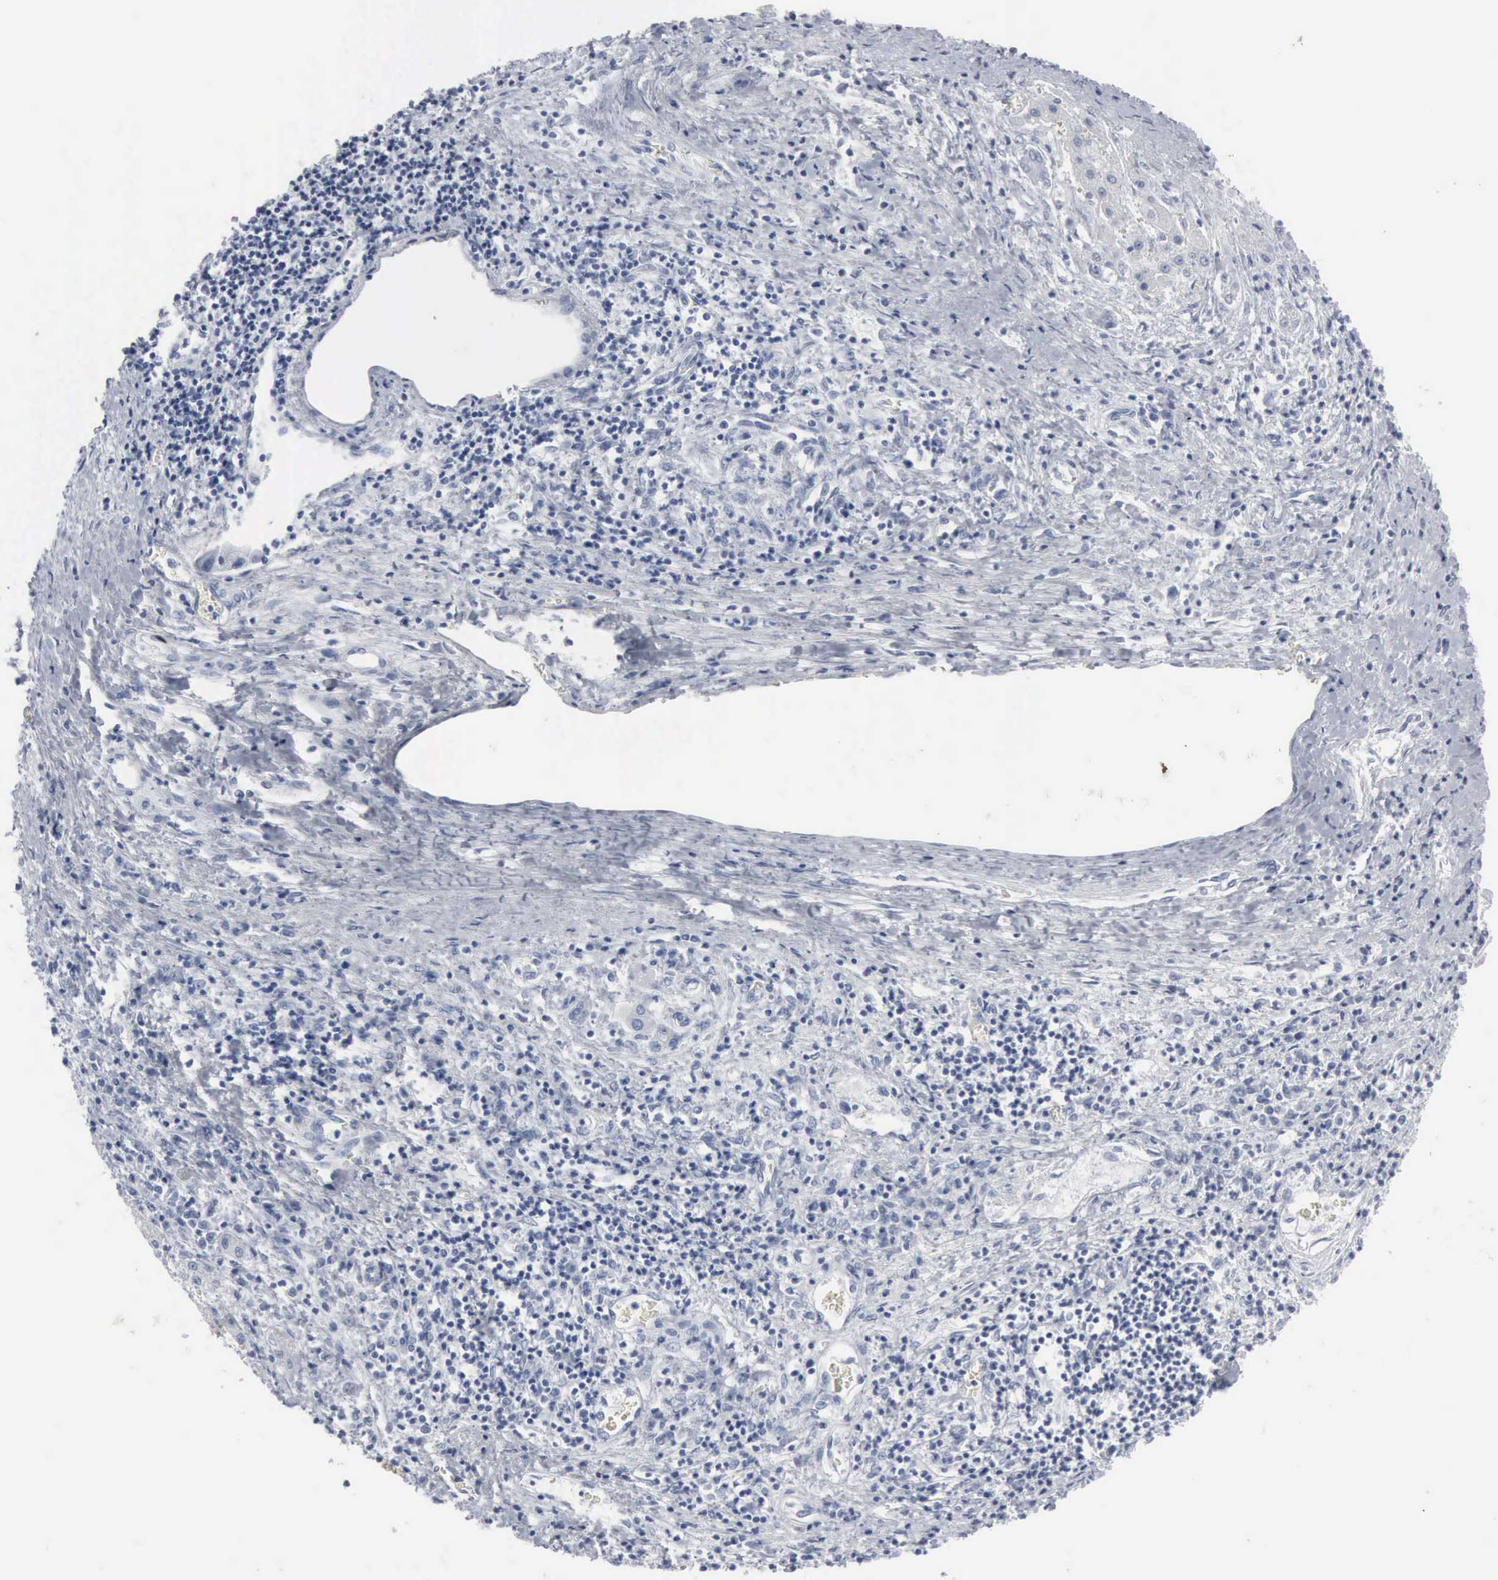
{"staining": {"intensity": "negative", "quantity": "none", "location": "none"}, "tissue": "liver cancer", "cell_type": "Tumor cells", "image_type": "cancer", "snomed": [{"axis": "morphology", "description": "Carcinoma, Hepatocellular, NOS"}, {"axis": "topography", "description": "Liver"}], "caption": "IHC micrograph of neoplastic tissue: human hepatocellular carcinoma (liver) stained with DAB exhibits no significant protein positivity in tumor cells.", "gene": "DMD", "patient": {"sex": "male", "age": 24}}